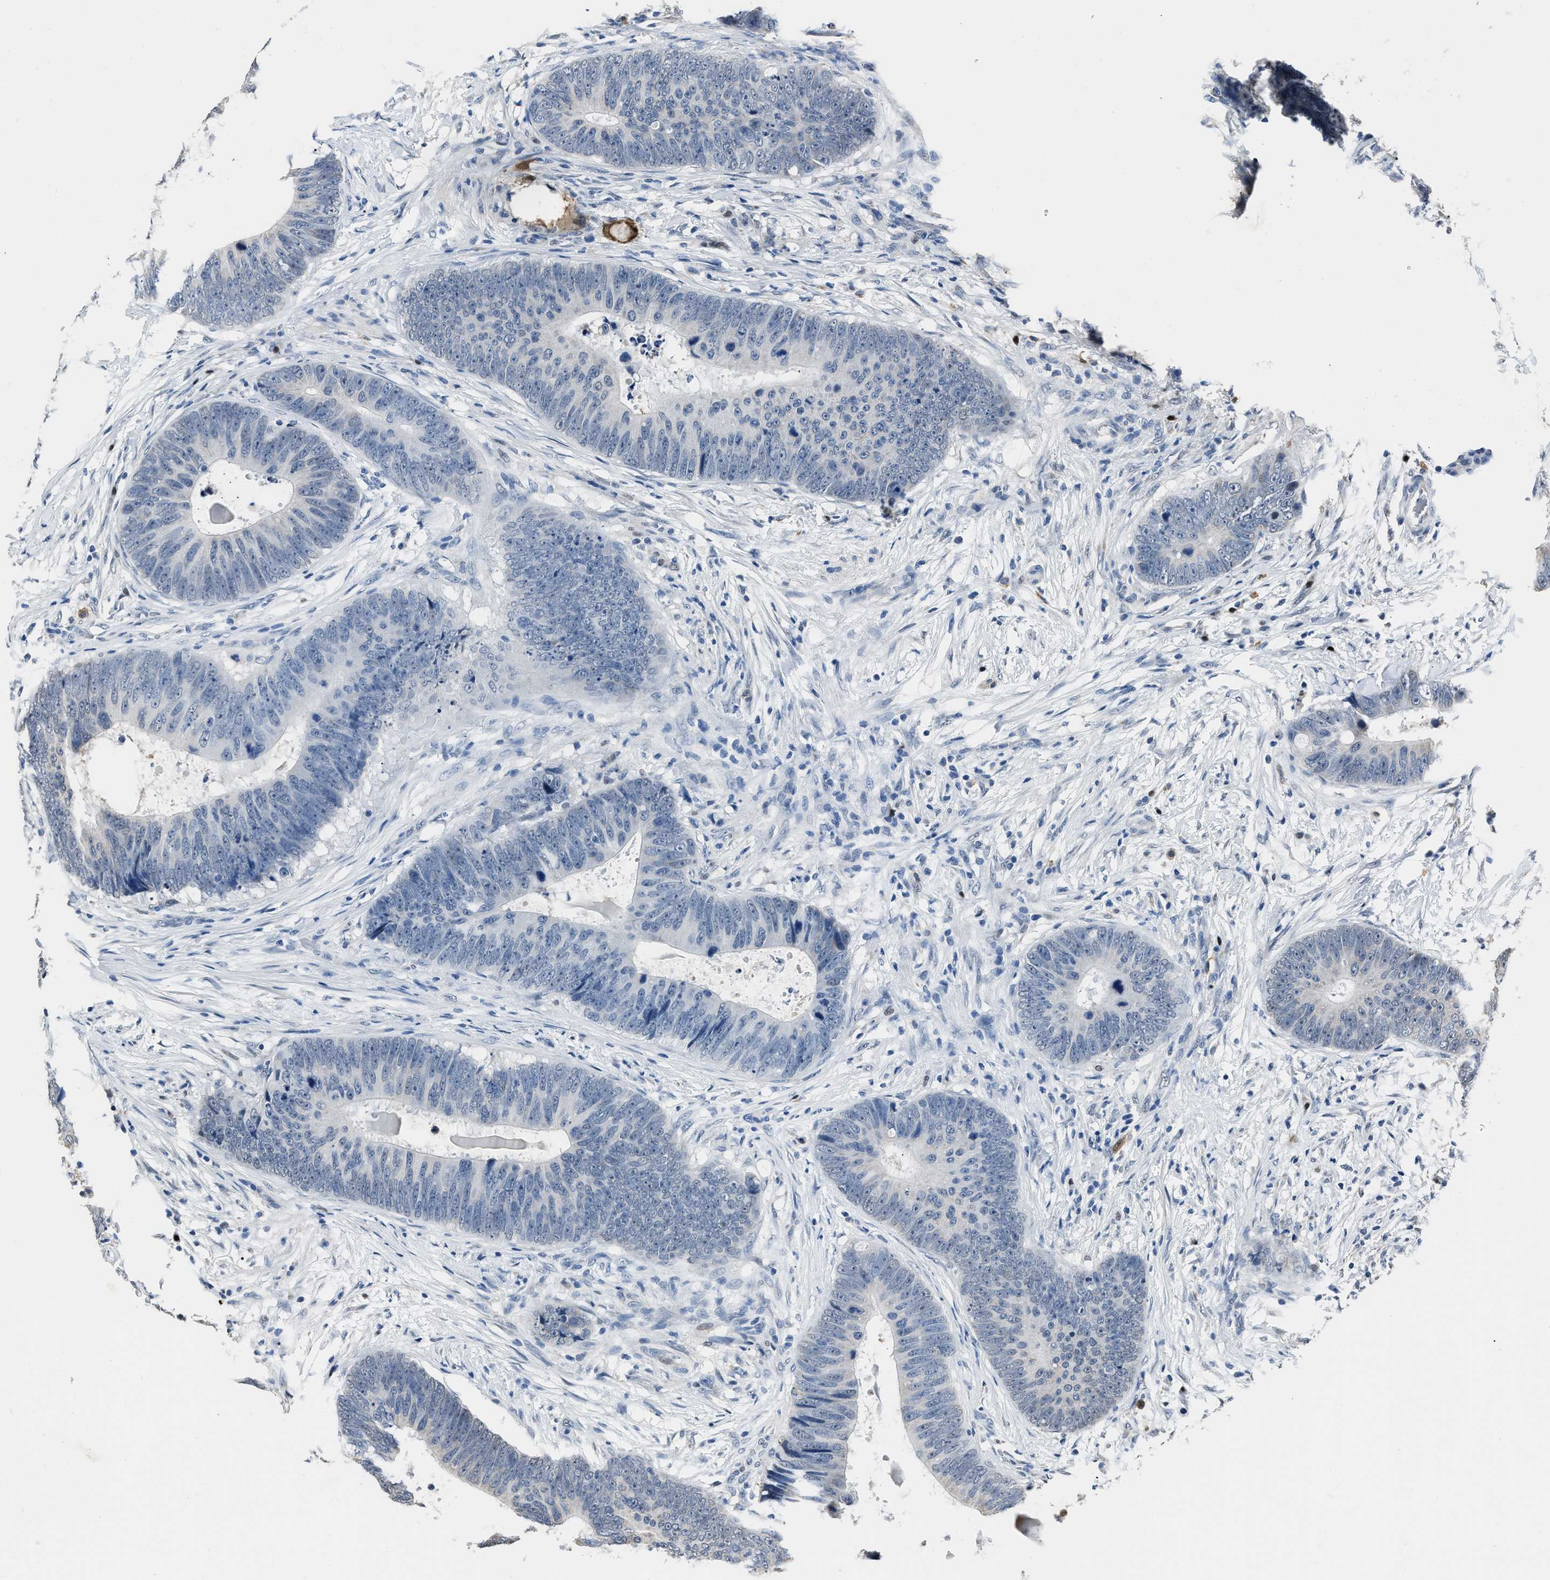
{"staining": {"intensity": "negative", "quantity": "none", "location": "none"}, "tissue": "colorectal cancer", "cell_type": "Tumor cells", "image_type": "cancer", "snomed": [{"axis": "morphology", "description": "Adenocarcinoma, NOS"}, {"axis": "topography", "description": "Colon"}], "caption": "Human colorectal cancer (adenocarcinoma) stained for a protein using immunohistochemistry demonstrates no expression in tumor cells.", "gene": "NSUN5", "patient": {"sex": "male", "age": 56}}